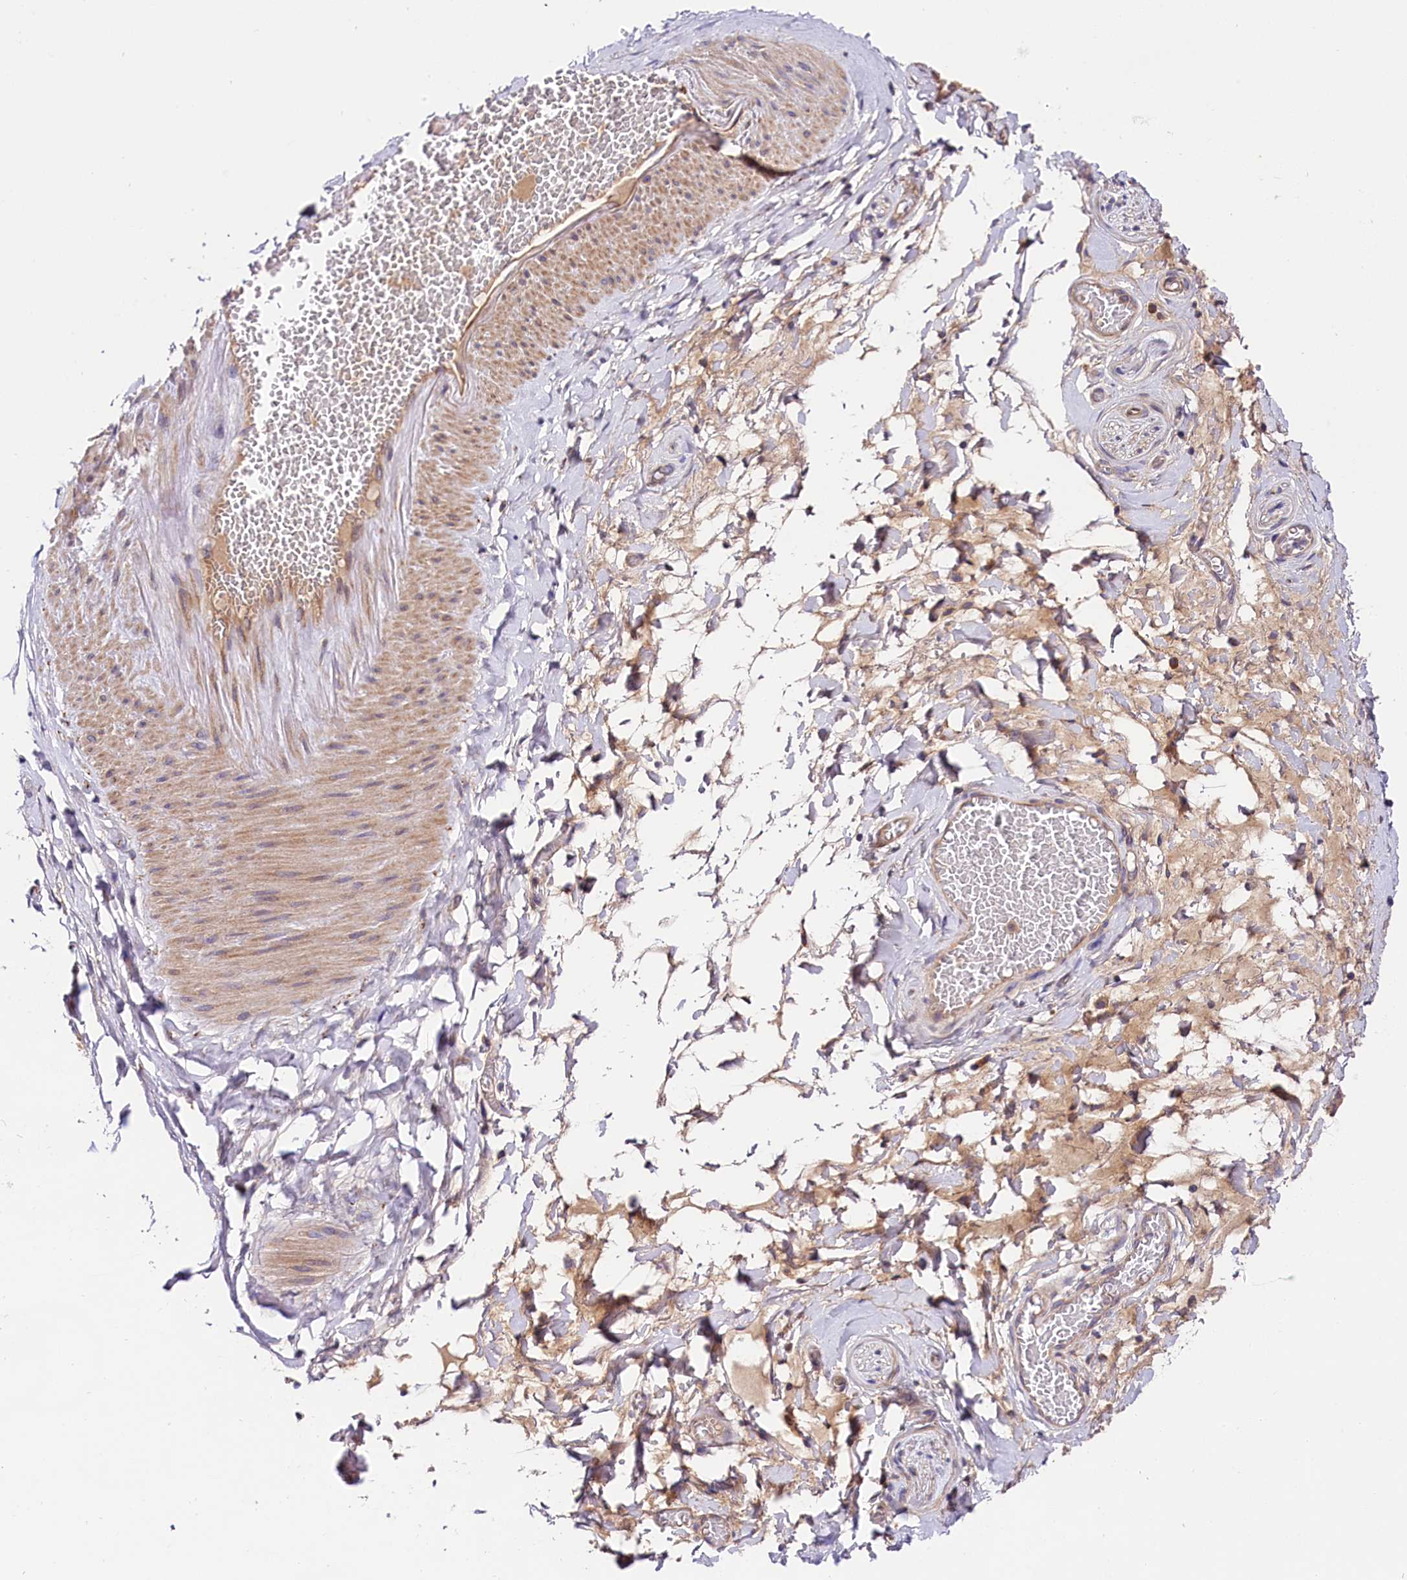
{"staining": {"intensity": "negative", "quantity": "none", "location": "none"}, "tissue": "adipose tissue", "cell_type": "Adipocytes", "image_type": "normal", "snomed": [{"axis": "morphology", "description": "Normal tissue, NOS"}, {"axis": "topography", "description": "Salivary gland"}, {"axis": "topography", "description": "Peripheral nerve tissue"}], "caption": "Adipocytes are negative for brown protein staining in benign adipose tissue. Nuclei are stained in blue.", "gene": "SPG11", "patient": {"sex": "male", "age": 62}}